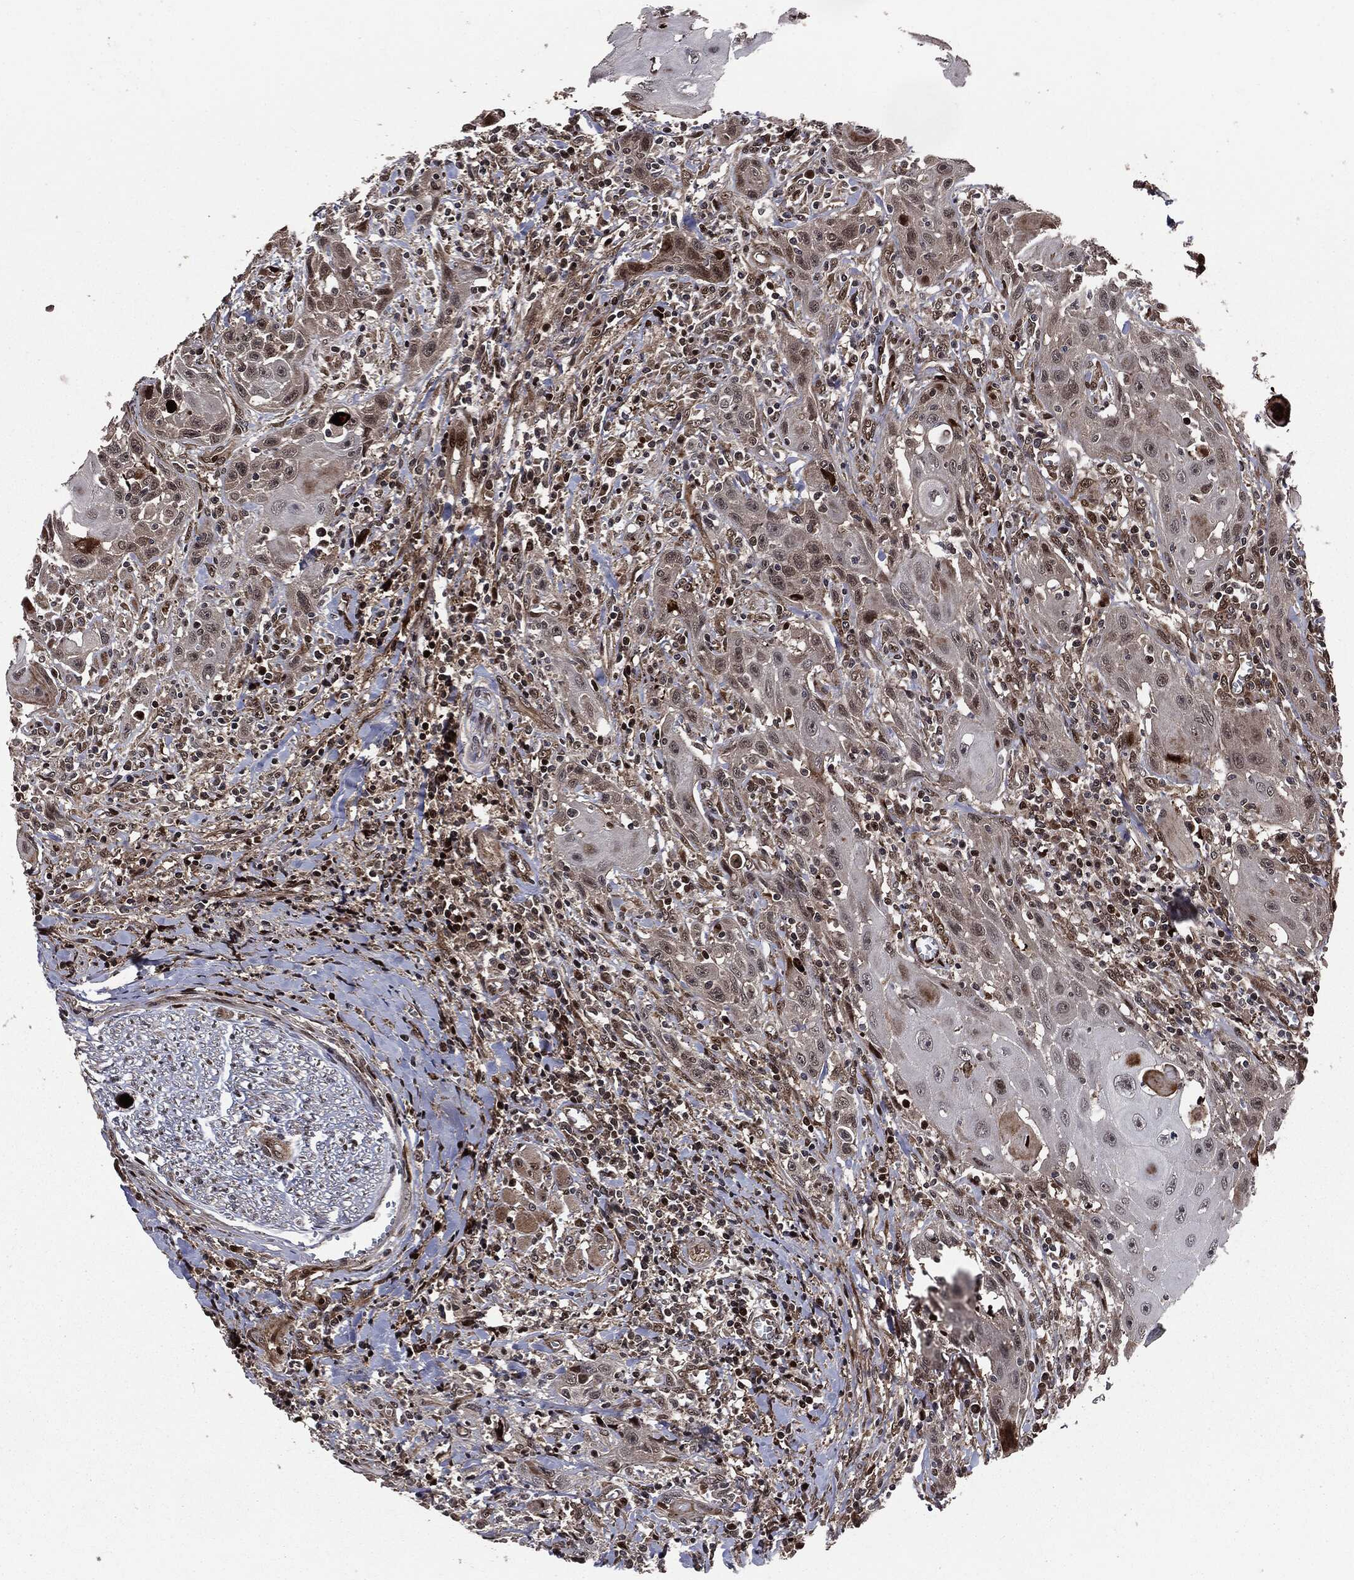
{"staining": {"intensity": "strong", "quantity": "<25%", "location": "nuclear"}, "tissue": "head and neck cancer", "cell_type": "Tumor cells", "image_type": "cancer", "snomed": [{"axis": "morphology", "description": "Normal tissue, NOS"}, {"axis": "morphology", "description": "Squamous cell carcinoma, NOS"}, {"axis": "topography", "description": "Oral tissue"}, {"axis": "topography", "description": "Head-Neck"}], "caption": "Immunohistochemical staining of head and neck cancer (squamous cell carcinoma) shows medium levels of strong nuclear staining in approximately <25% of tumor cells. The protein is stained brown, and the nuclei are stained in blue (DAB (3,3'-diaminobenzidine) IHC with brightfield microscopy, high magnification).", "gene": "SMAD4", "patient": {"sex": "male", "age": 71}}